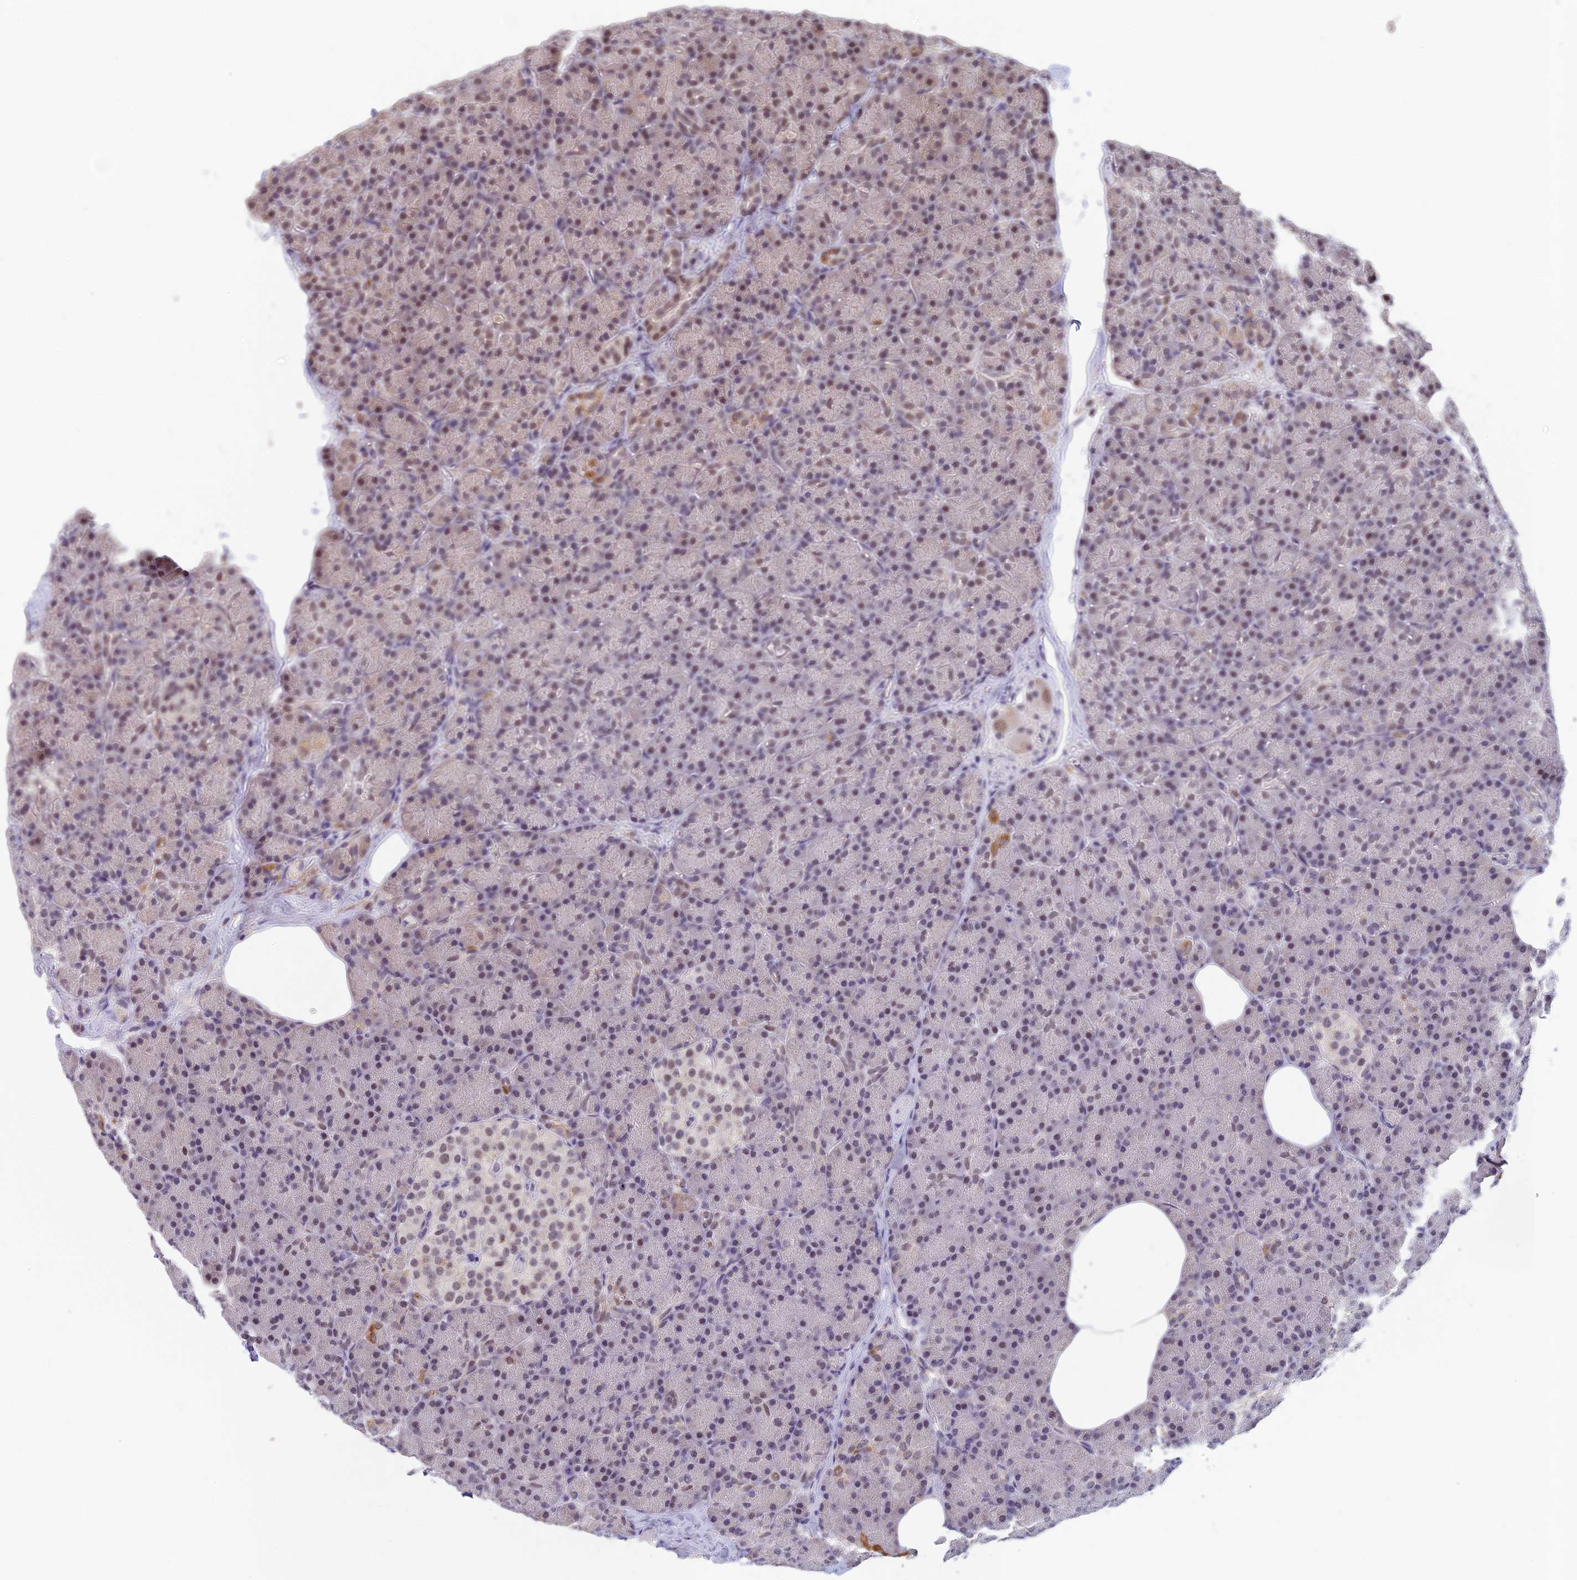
{"staining": {"intensity": "moderate", "quantity": "25%-75%", "location": "nuclear"}, "tissue": "pancreas", "cell_type": "Exocrine glandular cells", "image_type": "normal", "snomed": [{"axis": "morphology", "description": "Normal tissue, NOS"}, {"axis": "topography", "description": "Pancreas"}], "caption": "Brown immunohistochemical staining in normal human pancreas demonstrates moderate nuclear staining in approximately 25%-75% of exocrine glandular cells. (DAB (3,3'-diaminobenzidine) IHC, brown staining for protein, blue staining for nuclei).", "gene": "MT", "patient": {"sex": "female", "age": 43}}